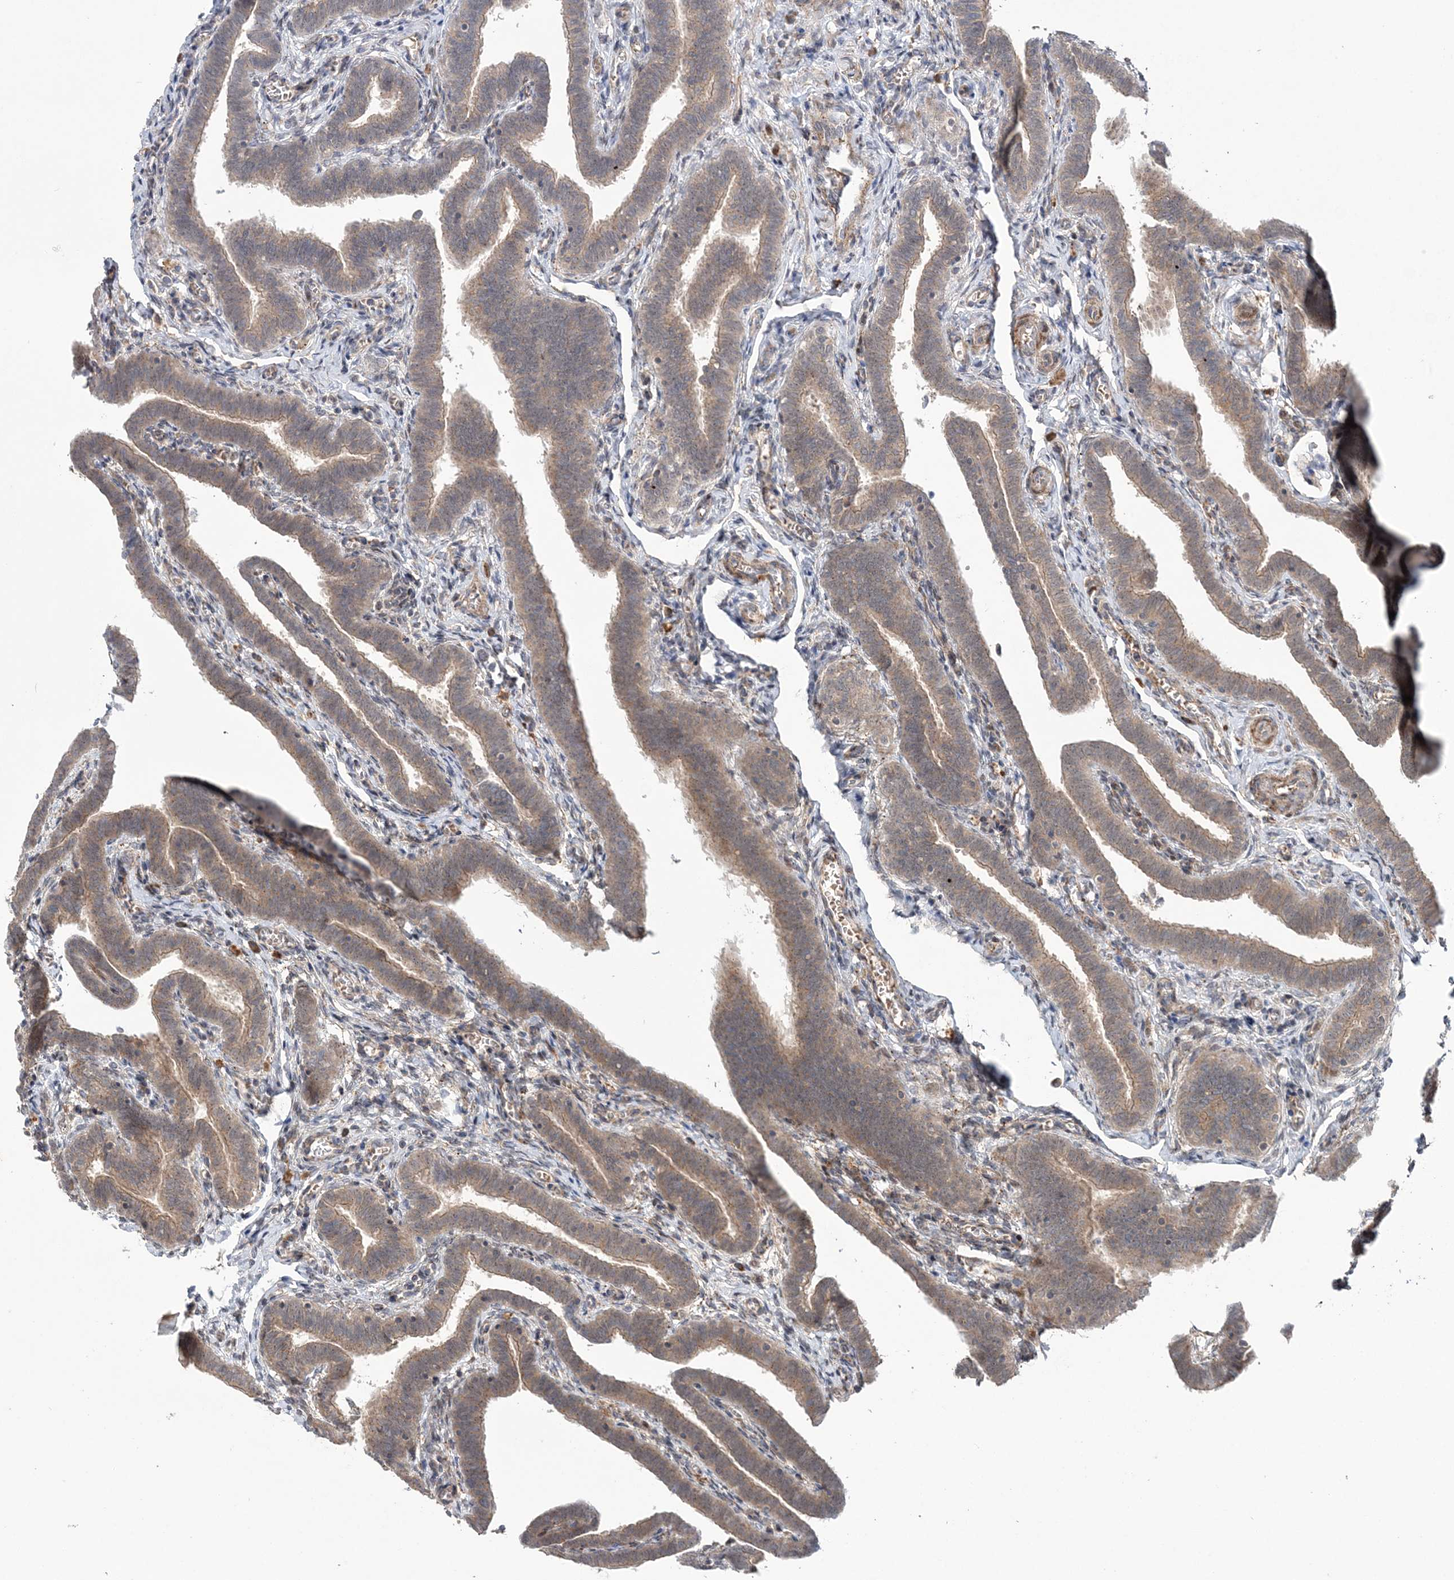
{"staining": {"intensity": "weak", "quantity": ">75%", "location": "cytoplasmic/membranous"}, "tissue": "fallopian tube", "cell_type": "Glandular cells", "image_type": "normal", "snomed": [{"axis": "morphology", "description": "Normal tissue, NOS"}, {"axis": "topography", "description": "Fallopian tube"}], "caption": "A histopathology image of fallopian tube stained for a protein displays weak cytoplasmic/membranous brown staining in glandular cells.", "gene": "UBTD2", "patient": {"sex": "female", "age": 36}}